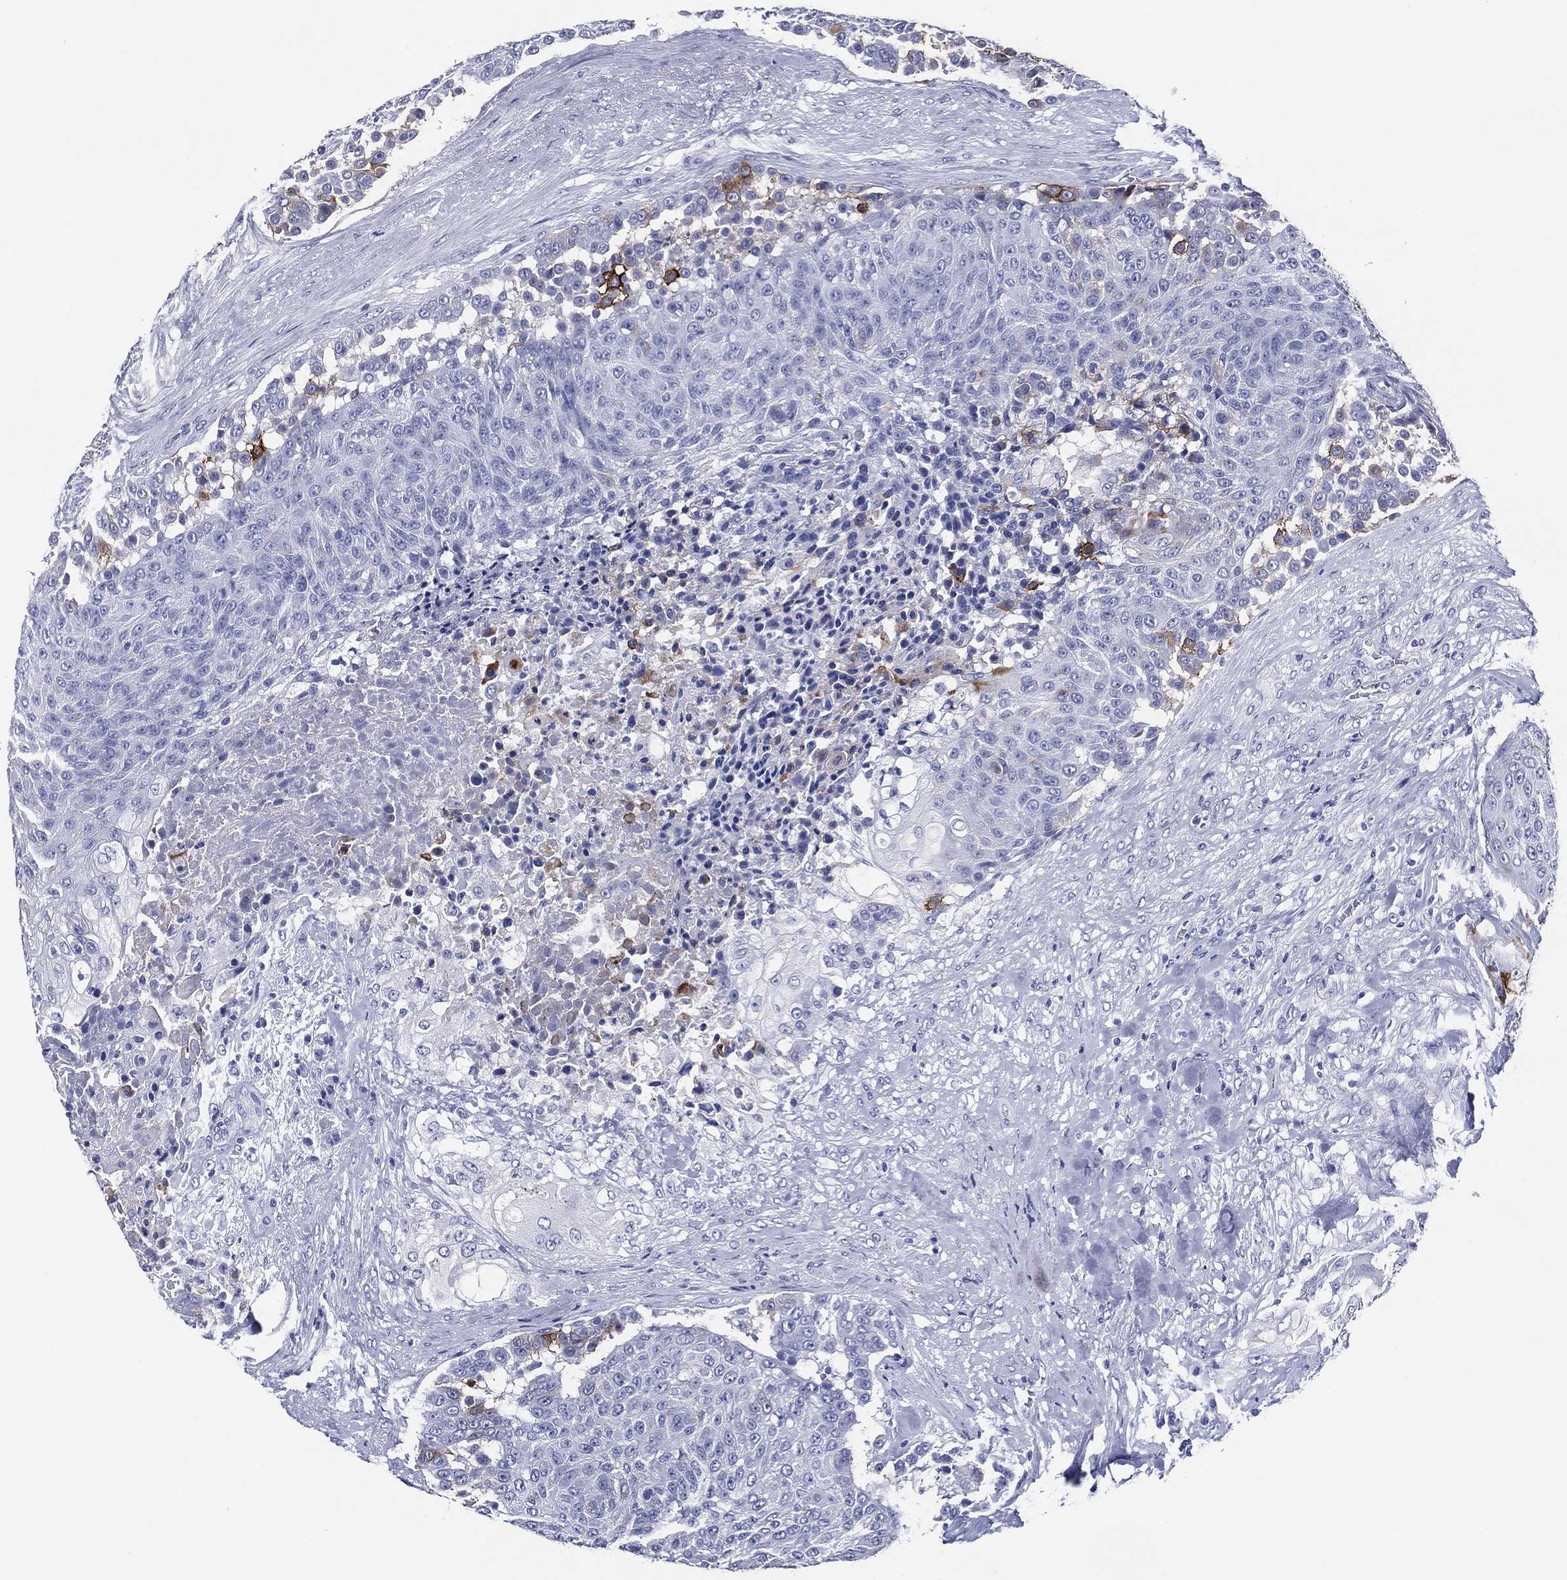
{"staining": {"intensity": "strong", "quantity": "<25%", "location": "cytoplasmic/membranous"}, "tissue": "urothelial cancer", "cell_type": "Tumor cells", "image_type": "cancer", "snomed": [{"axis": "morphology", "description": "Urothelial carcinoma, High grade"}, {"axis": "topography", "description": "Urinary bladder"}], "caption": "Urothelial carcinoma (high-grade) stained with a brown dye displays strong cytoplasmic/membranous positive staining in approximately <25% of tumor cells.", "gene": "ACE2", "patient": {"sex": "female", "age": 63}}